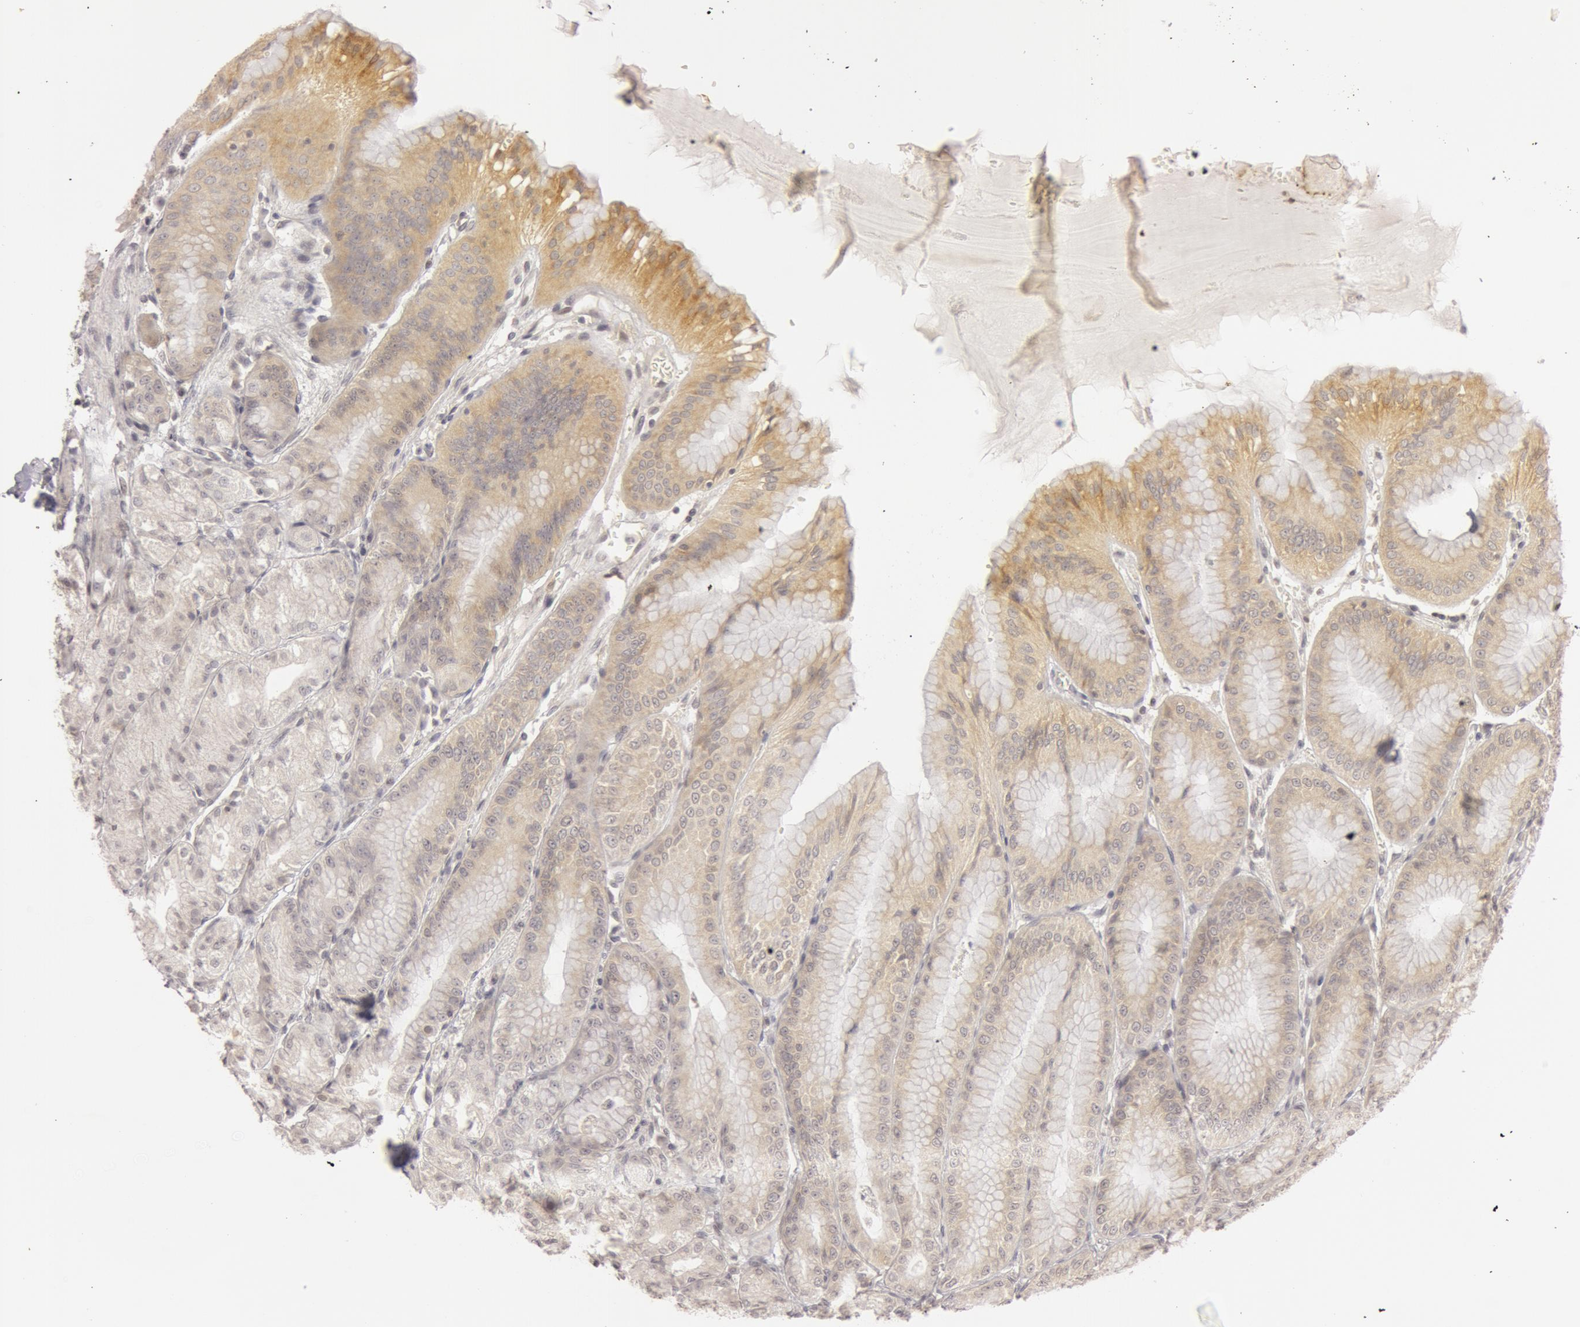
{"staining": {"intensity": "negative", "quantity": "none", "location": "none"}, "tissue": "stomach", "cell_type": "Glandular cells", "image_type": "normal", "snomed": [{"axis": "morphology", "description": "Normal tissue, NOS"}, {"axis": "topography", "description": "Stomach, lower"}], "caption": "DAB (3,3'-diaminobenzidine) immunohistochemical staining of benign human stomach displays no significant positivity in glandular cells.", "gene": "OASL", "patient": {"sex": "male", "age": 71}}